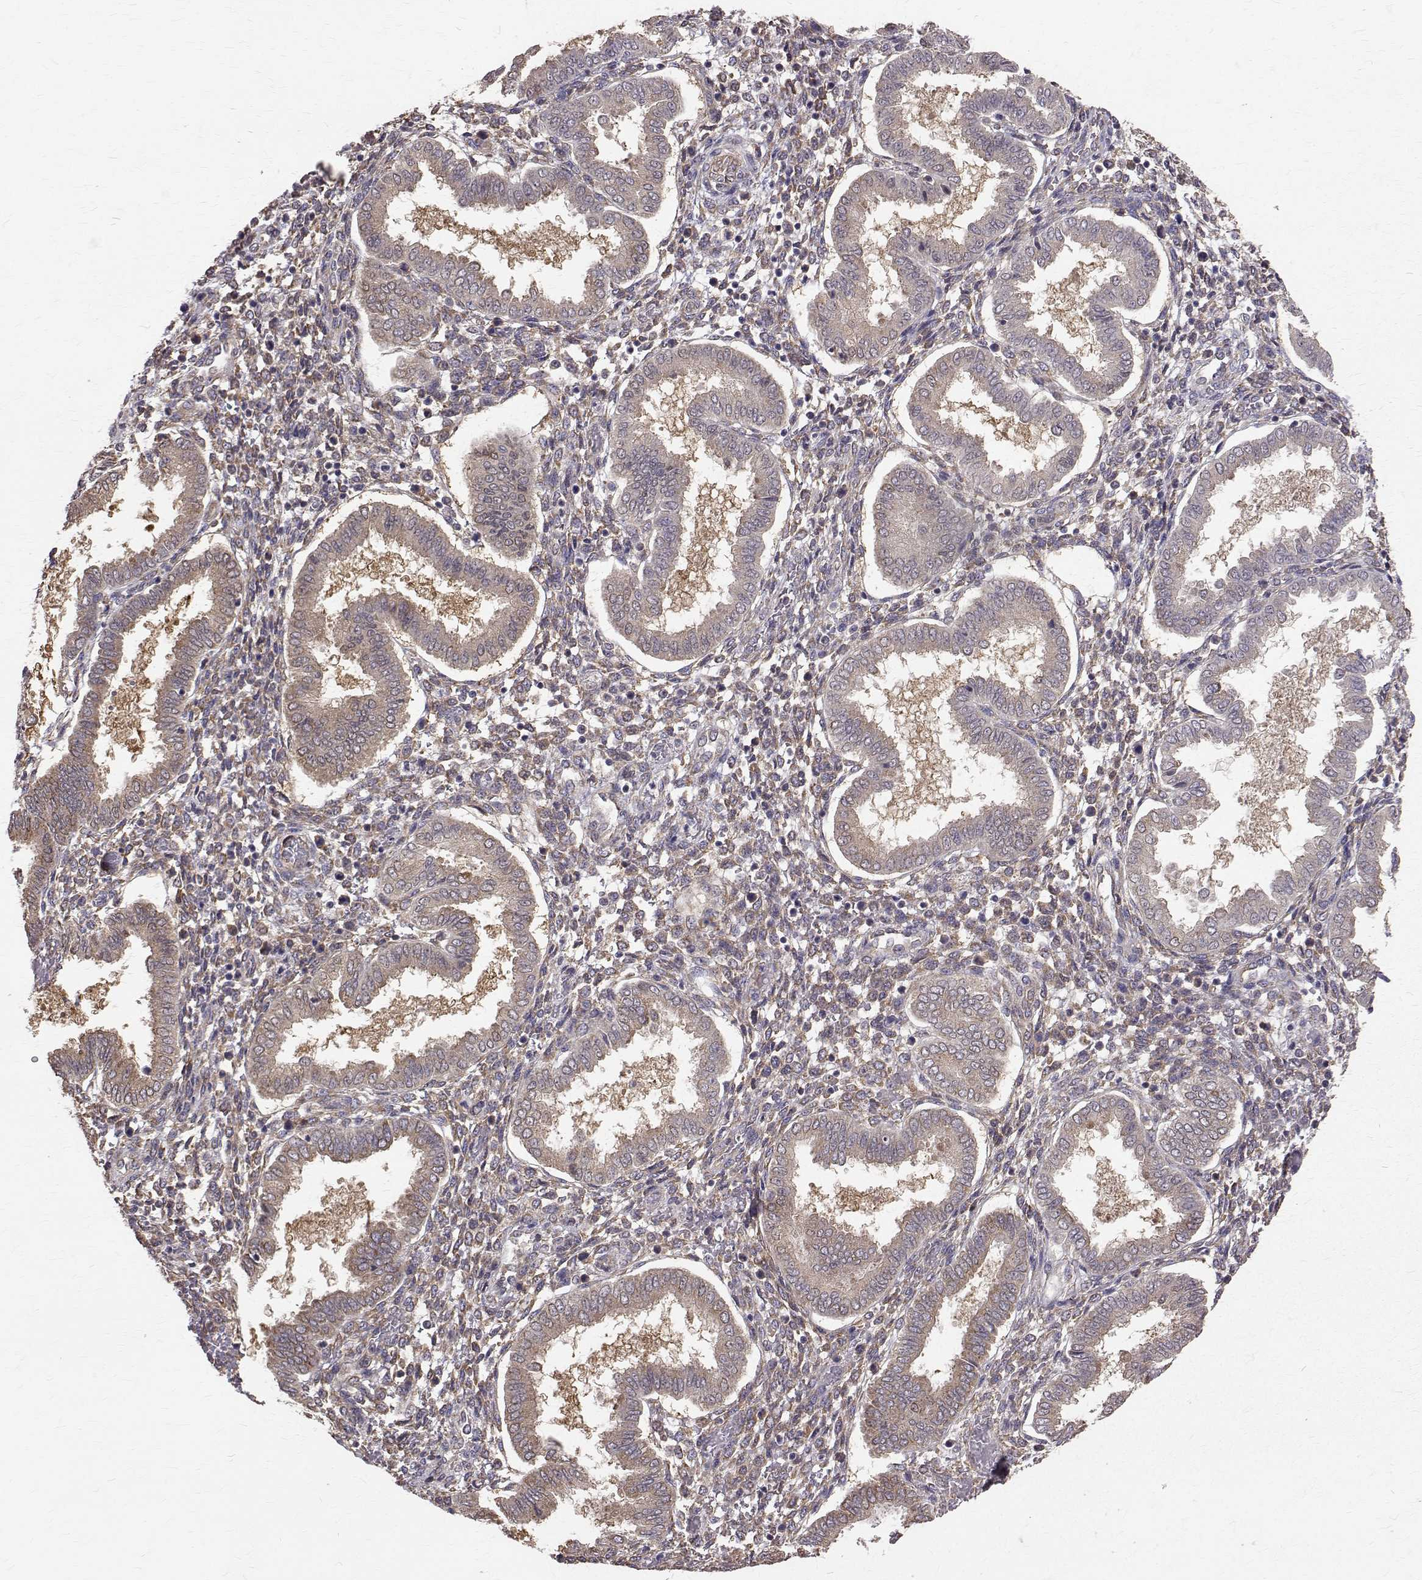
{"staining": {"intensity": "weak", "quantity": "25%-75%", "location": "cytoplasmic/membranous"}, "tissue": "endometrium", "cell_type": "Cells in endometrial stroma", "image_type": "normal", "snomed": [{"axis": "morphology", "description": "Normal tissue, NOS"}, {"axis": "topography", "description": "Endometrium"}], "caption": "Brown immunohistochemical staining in unremarkable endometrium shows weak cytoplasmic/membranous staining in about 25%-75% of cells in endometrial stroma. The protein is stained brown, and the nuclei are stained in blue (DAB IHC with brightfield microscopy, high magnification).", "gene": "FARSB", "patient": {"sex": "female", "age": 24}}